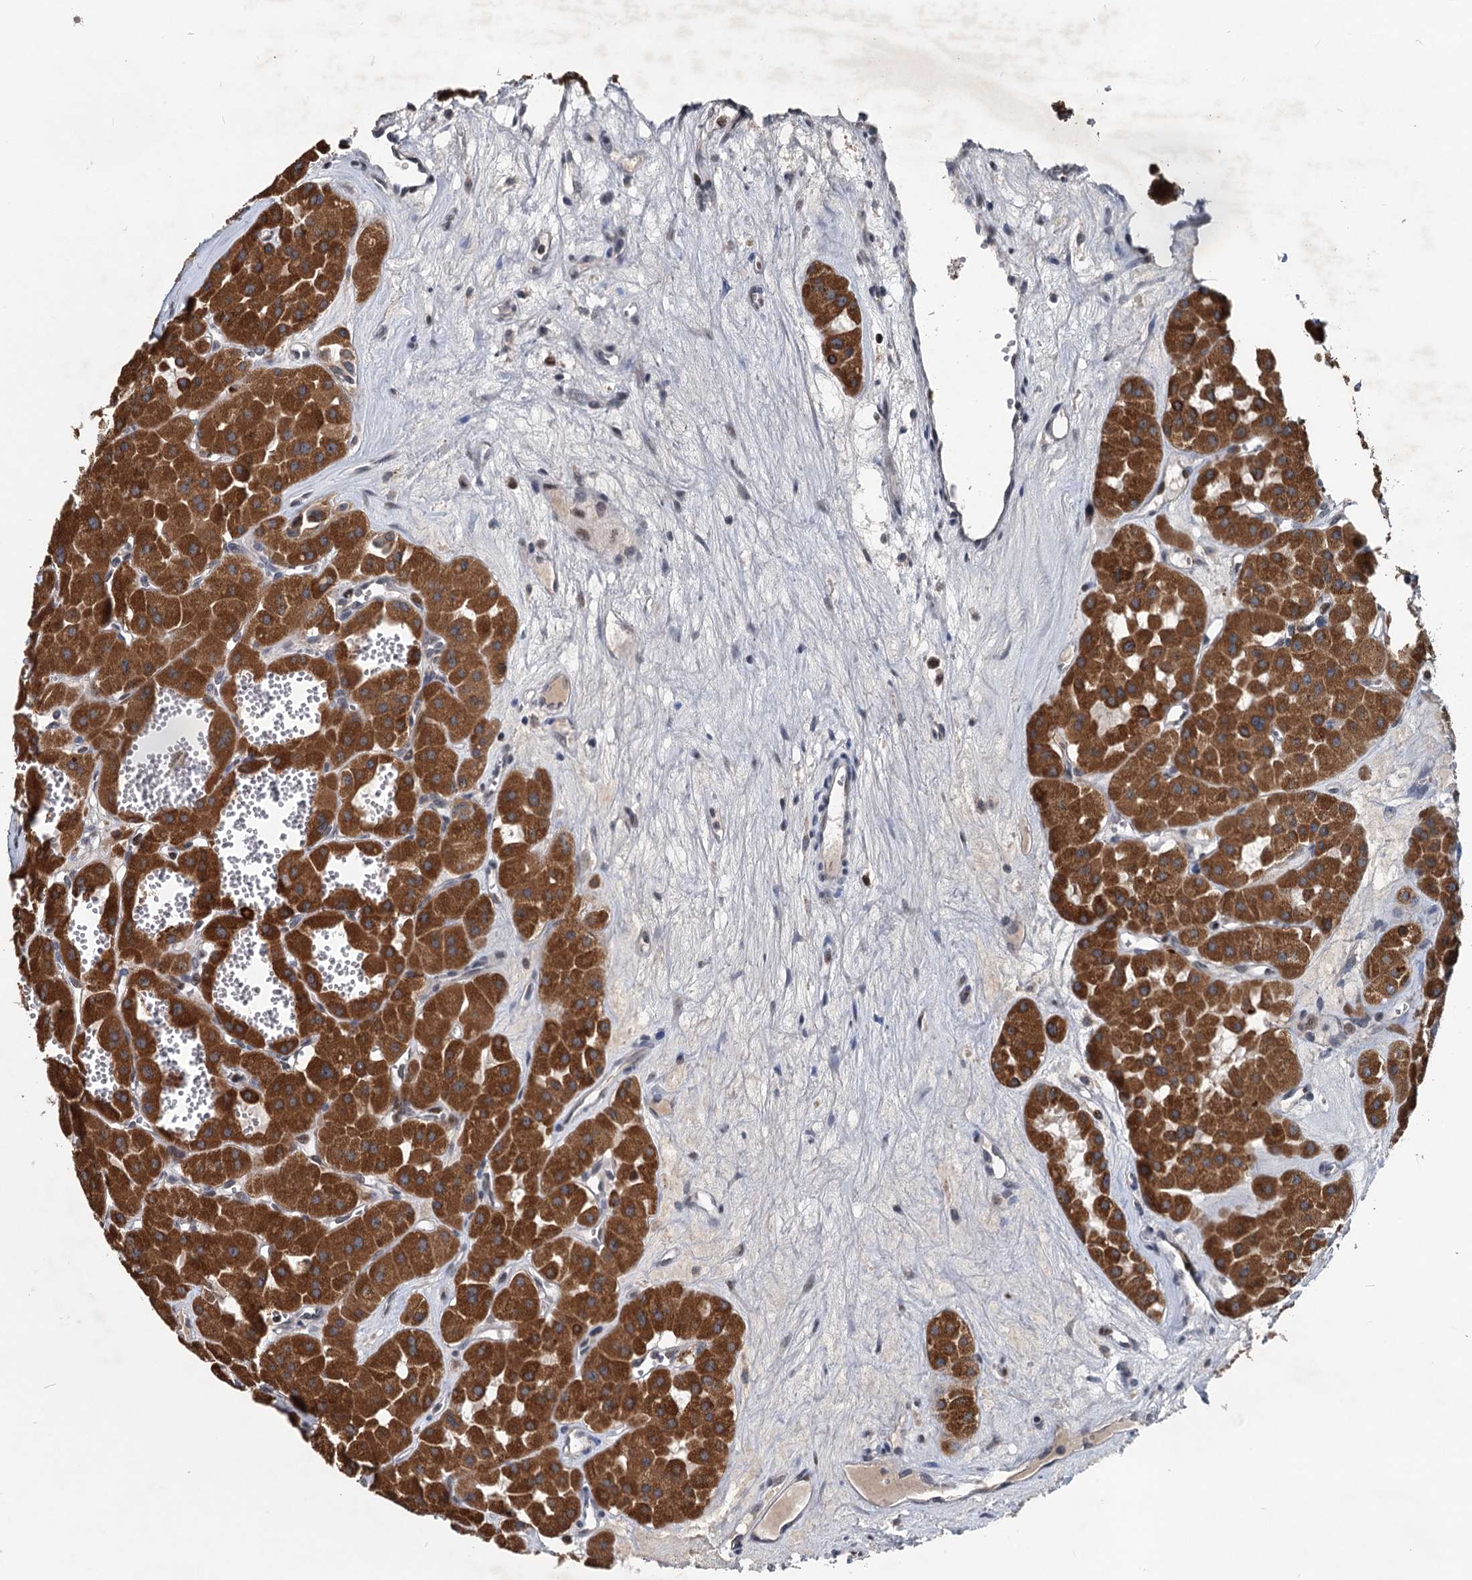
{"staining": {"intensity": "strong", "quantity": ">75%", "location": "cytoplasmic/membranous"}, "tissue": "renal cancer", "cell_type": "Tumor cells", "image_type": "cancer", "snomed": [{"axis": "morphology", "description": "Carcinoma, NOS"}, {"axis": "topography", "description": "Kidney"}], "caption": "IHC micrograph of neoplastic tissue: human renal cancer (carcinoma) stained using IHC exhibits high levels of strong protein expression localized specifically in the cytoplasmic/membranous of tumor cells, appearing as a cytoplasmic/membranous brown color.", "gene": "RITA1", "patient": {"sex": "female", "age": 75}}